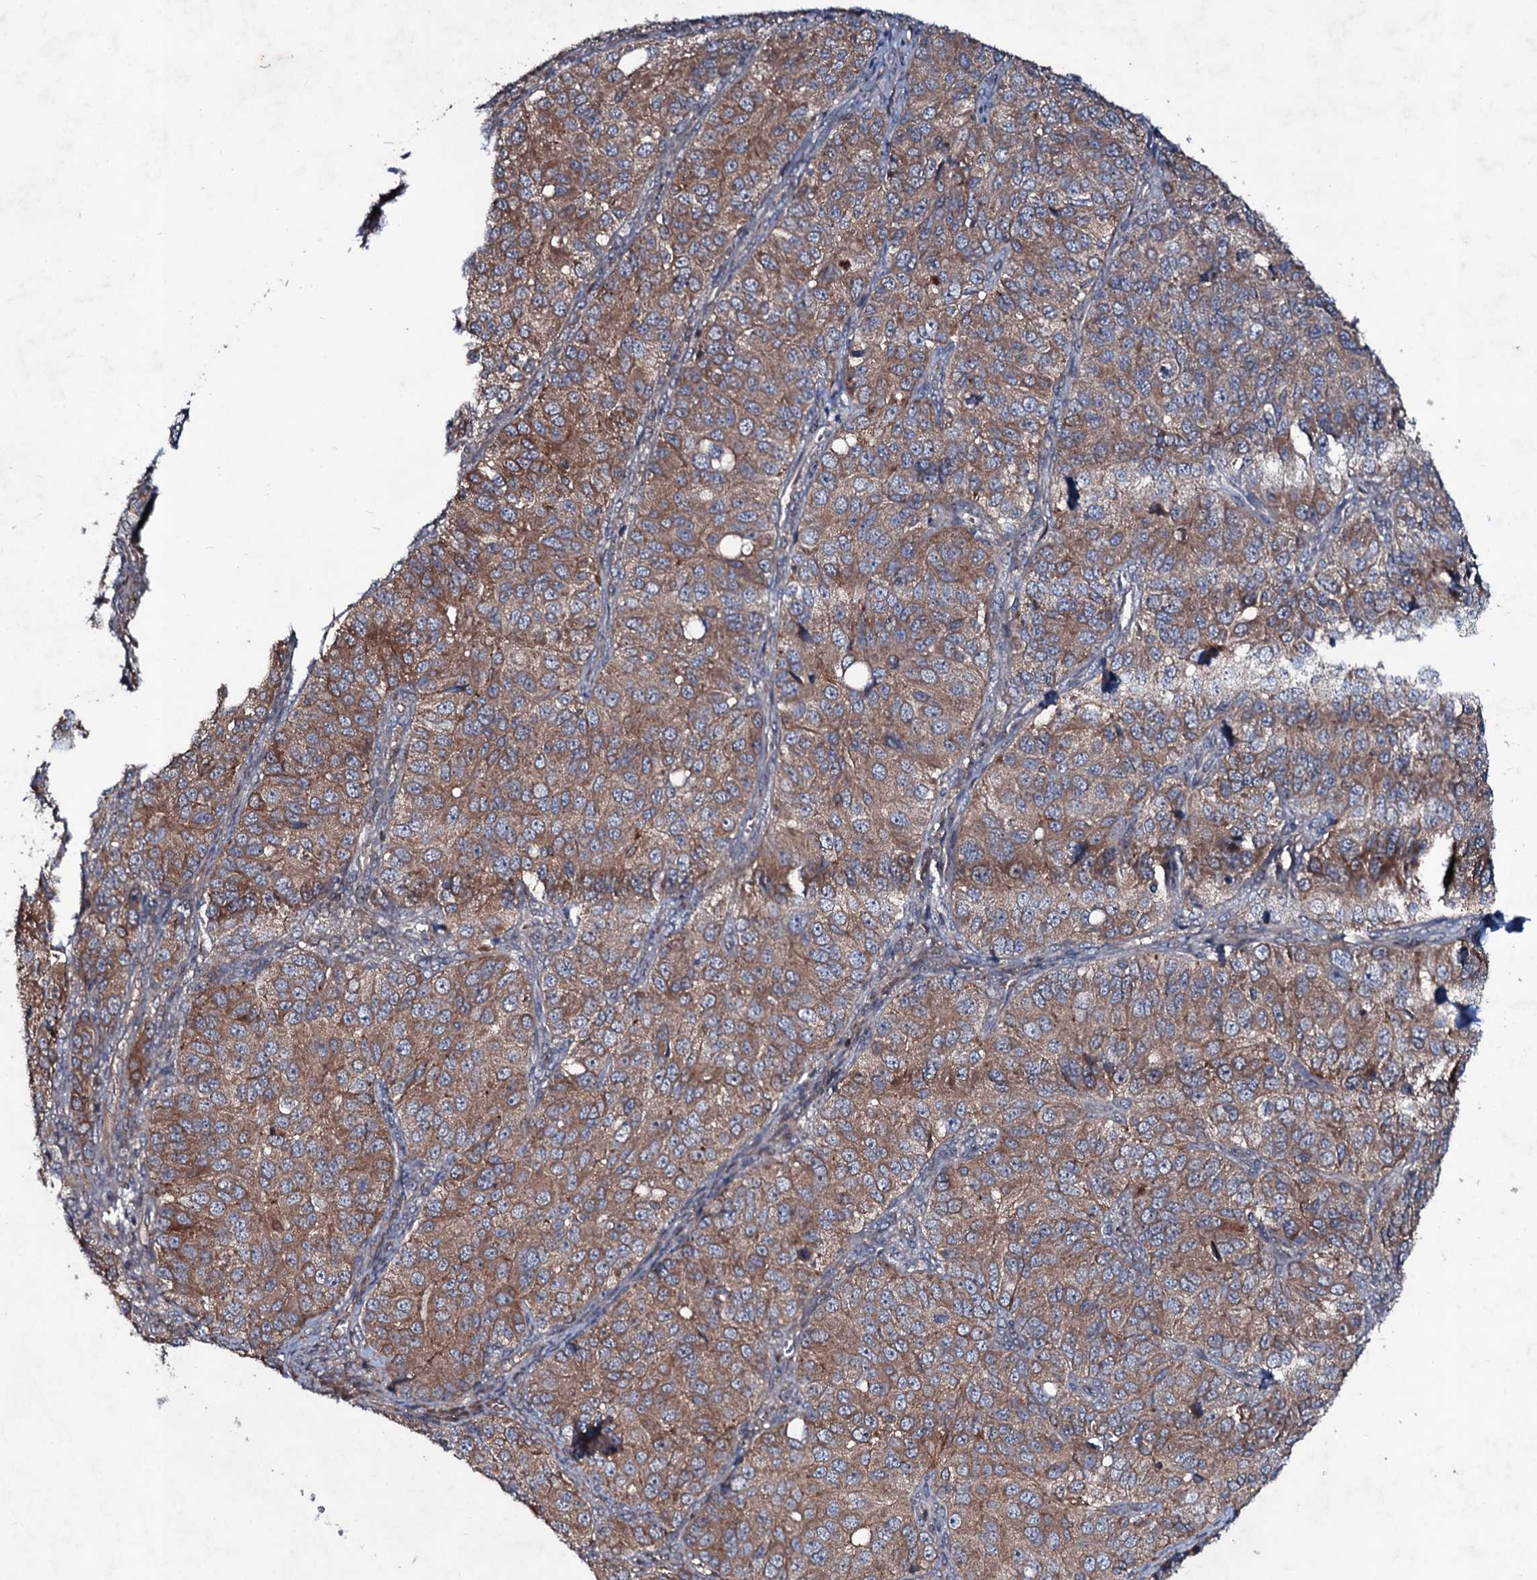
{"staining": {"intensity": "moderate", "quantity": ">75%", "location": "cytoplasmic/membranous"}, "tissue": "ovarian cancer", "cell_type": "Tumor cells", "image_type": "cancer", "snomed": [{"axis": "morphology", "description": "Carcinoma, endometroid"}, {"axis": "topography", "description": "Ovary"}], "caption": "Immunohistochemistry histopathology image of ovarian endometroid carcinoma stained for a protein (brown), which reveals medium levels of moderate cytoplasmic/membranous staining in about >75% of tumor cells.", "gene": "SNAP23", "patient": {"sex": "female", "age": 51}}